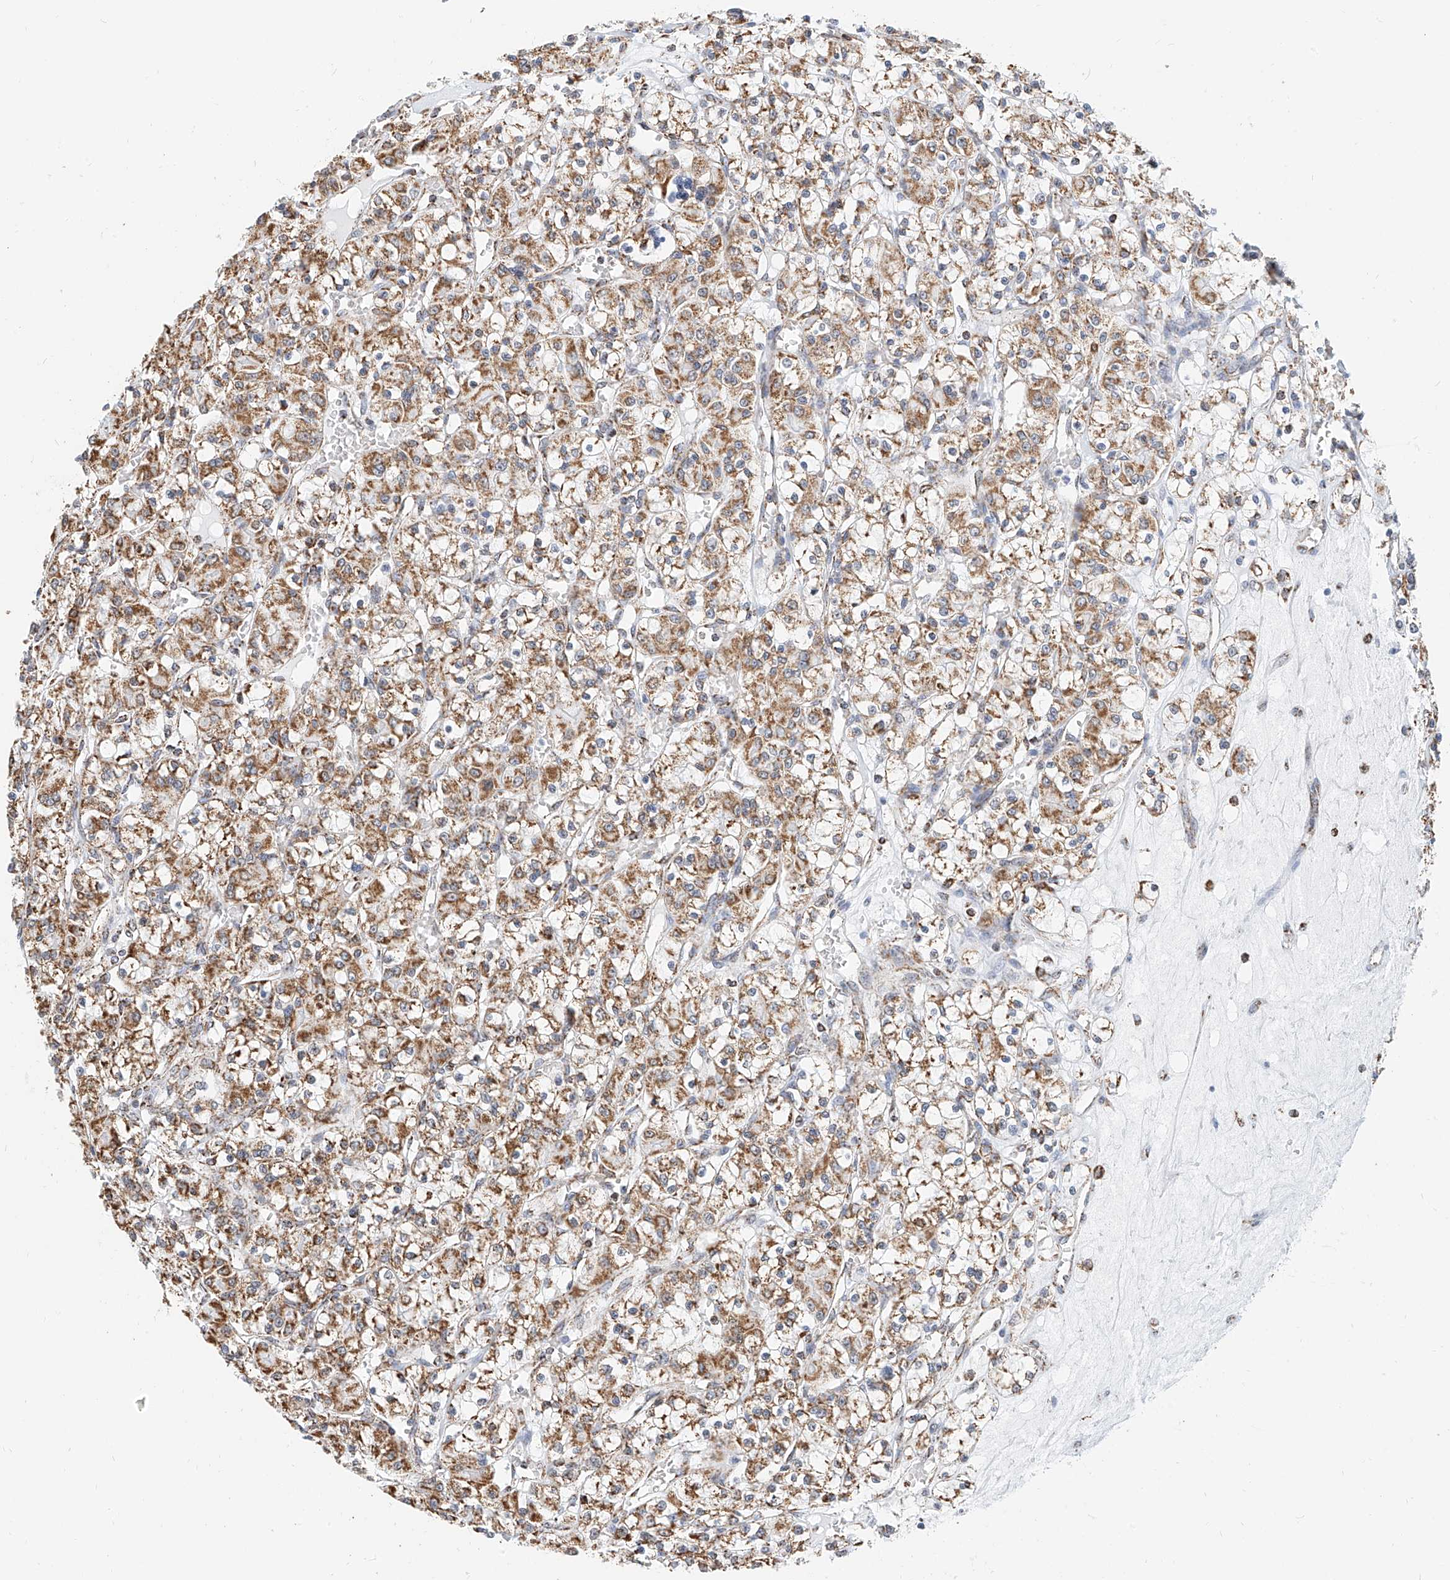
{"staining": {"intensity": "moderate", "quantity": ">75%", "location": "cytoplasmic/membranous"}, "tissue": "renal cancer", "cell_type": "Tumor cells", "image_type": "cancer", "snomed": [{"axis": "morphology", "description": "Adenocarcinoma, NOS"}, {"axis": "topography", "description": "Kidney"}], "caption": "DAB (3,3'-diaminobenzidine) immunohistochemical staining of adenocarcinoma (renal) exhibits moderate cytoplasmic/membranous protein positivity in approximately >75% of tumor cells.", "gene": "NALCN", "patient": {"sex": "female", "age": 59}}